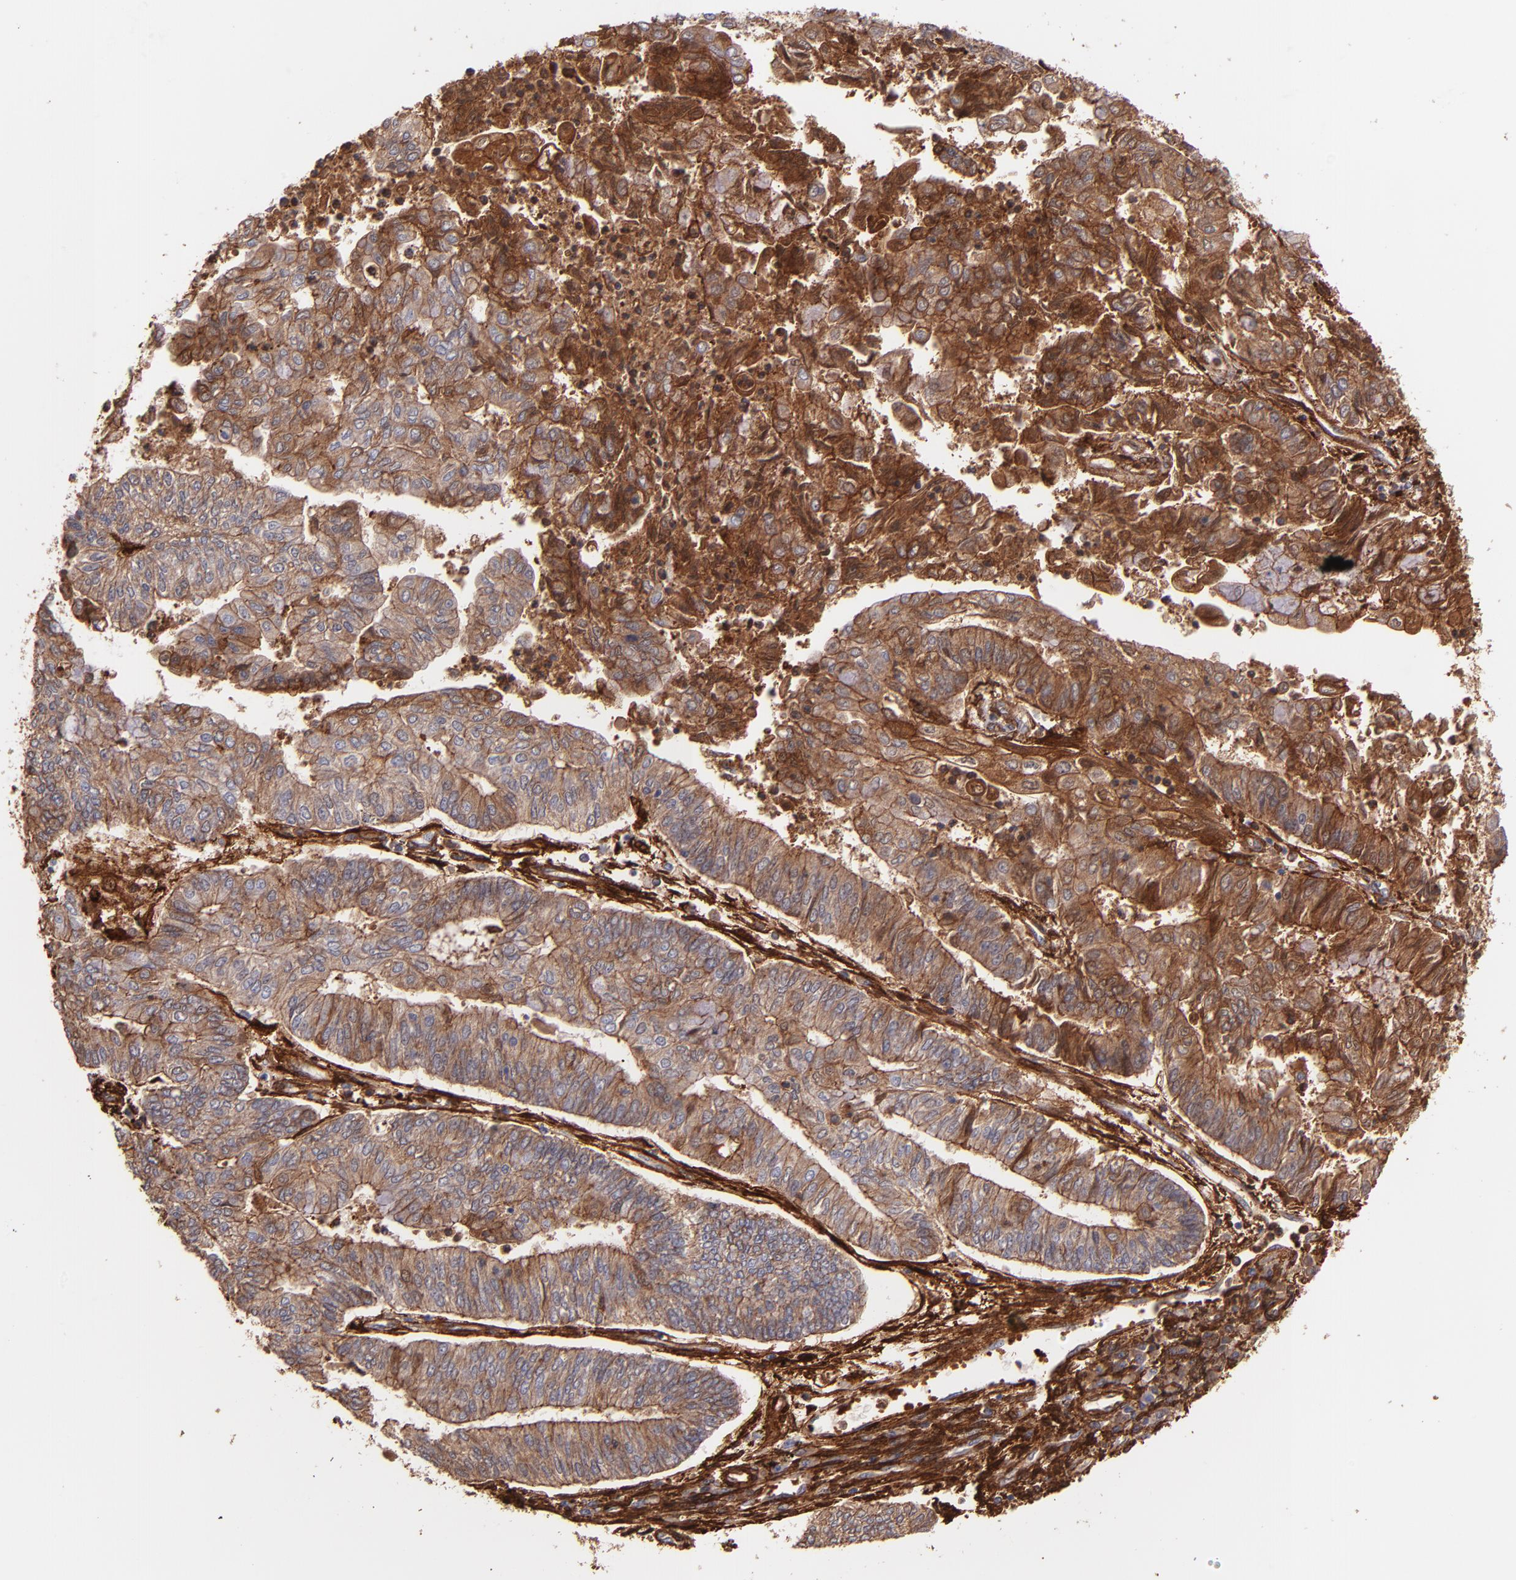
{"staining": {"intensity": "moderate", "quantity": ">75%", "location": "cytoplasmic/membranous"}, "tissue": "endometrial cancer", "cell_type": "Tumor cells", "image_type": "cancer", "snomed": [{"axis": "morphology", "description": "Adenocarcinoma, NOS"}, {"axis": "topography", "description": "Endometrium"}], "caption": "DAB (3,3'-diaminobenzidine) immunohistochemical staining of adenocarcinoma (endometrial) shows moderate cytoplasmic/membranous protein positivity in approximately >75% of tumor cells.", "gene": "VCL", "patient": {"sex": "female", "age": 59}}